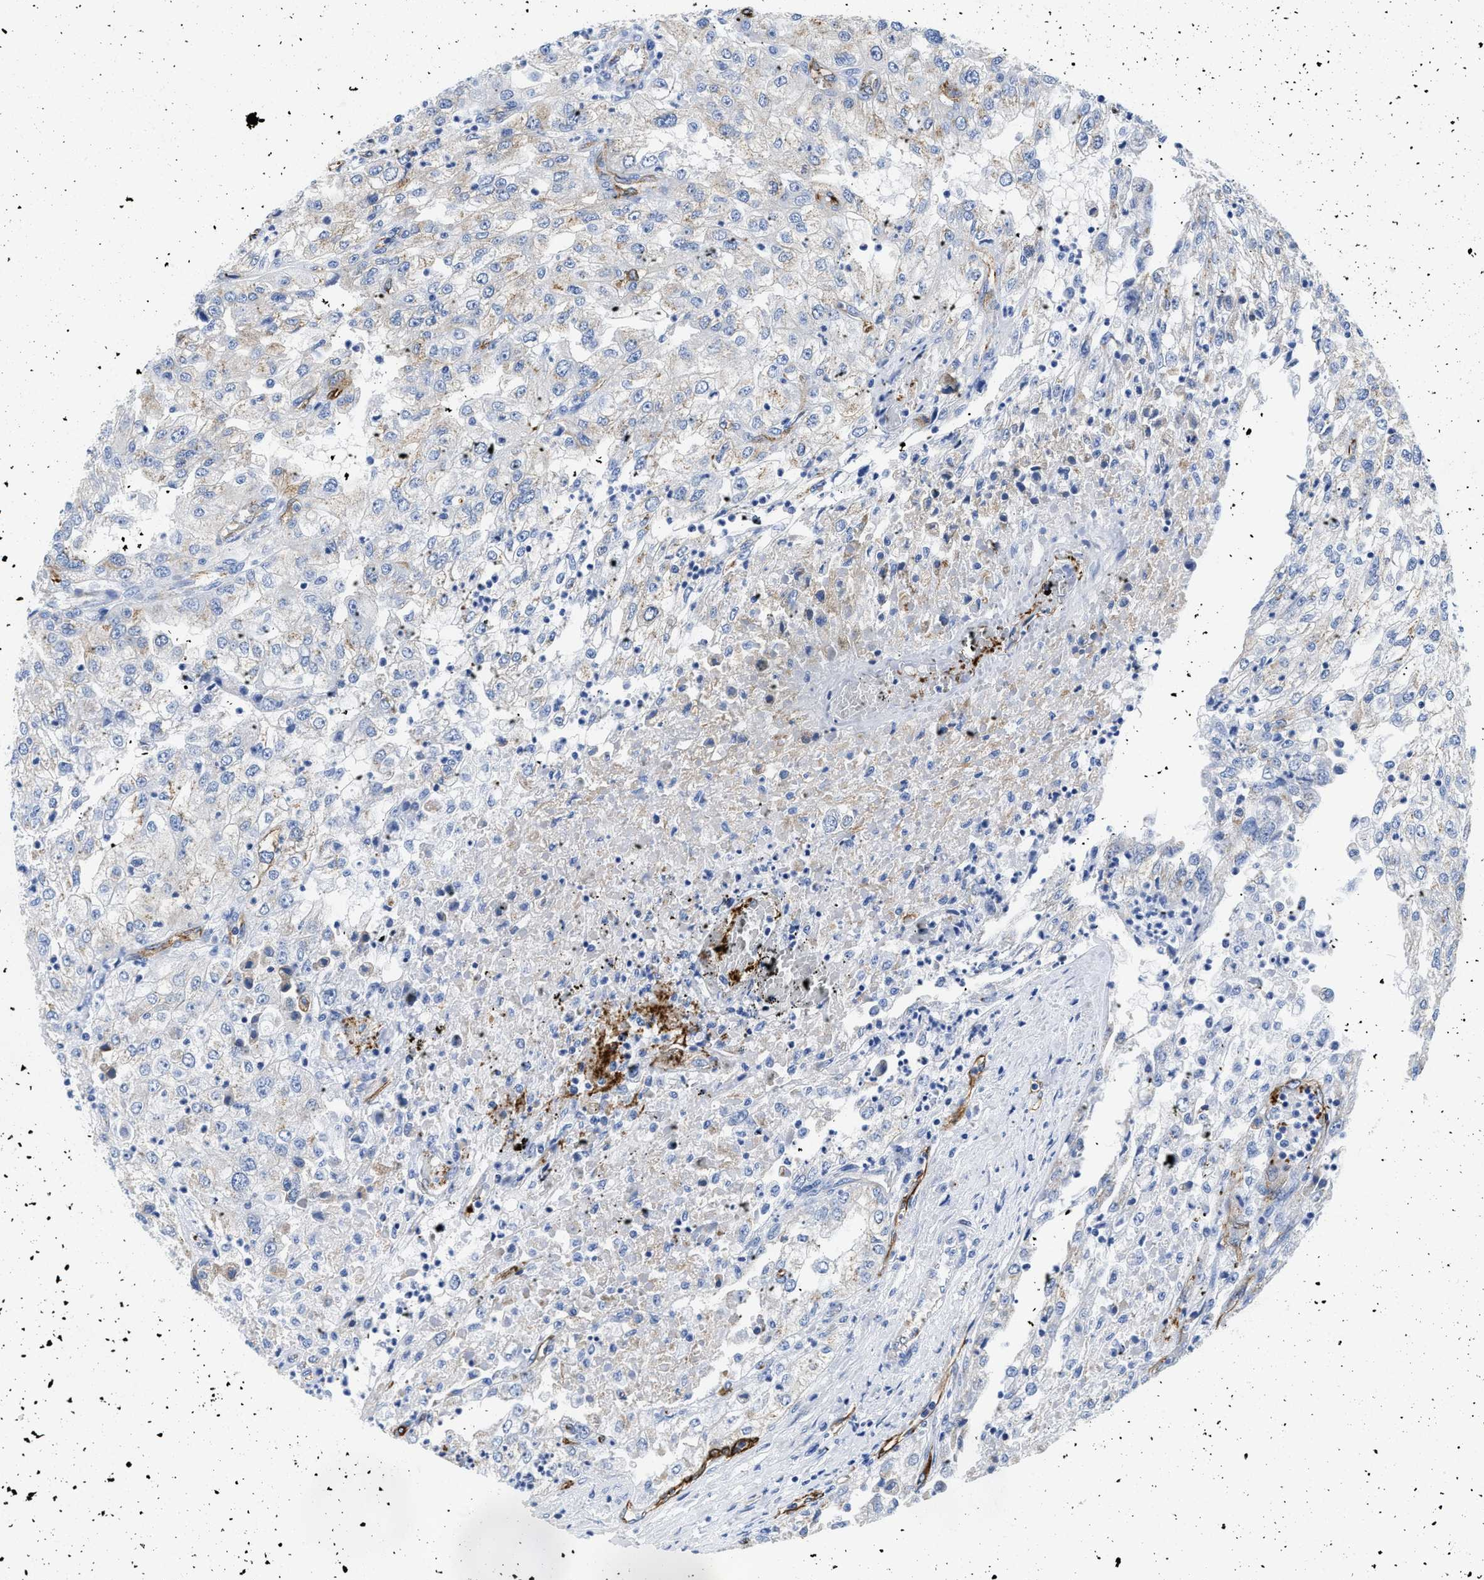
{"staining": {"intensity": "weak", "quantity": "<25%", "location": "cytoplasmic/membranous"}, "tissue": "renal cancer", "cell_type": "Tumor cells", "image_type": "cancer", "snomed": [{"axis": "morphology", "description": "Adenocarcinoma, NOS"}, {"axis": "topography", "description": "Kidney"}], "caption": "There is no significant positivity in tumor cells of adenocarcinoma (renal).", "gene": "TVP23B", "patient": {"sex": "female", "age": 54}}